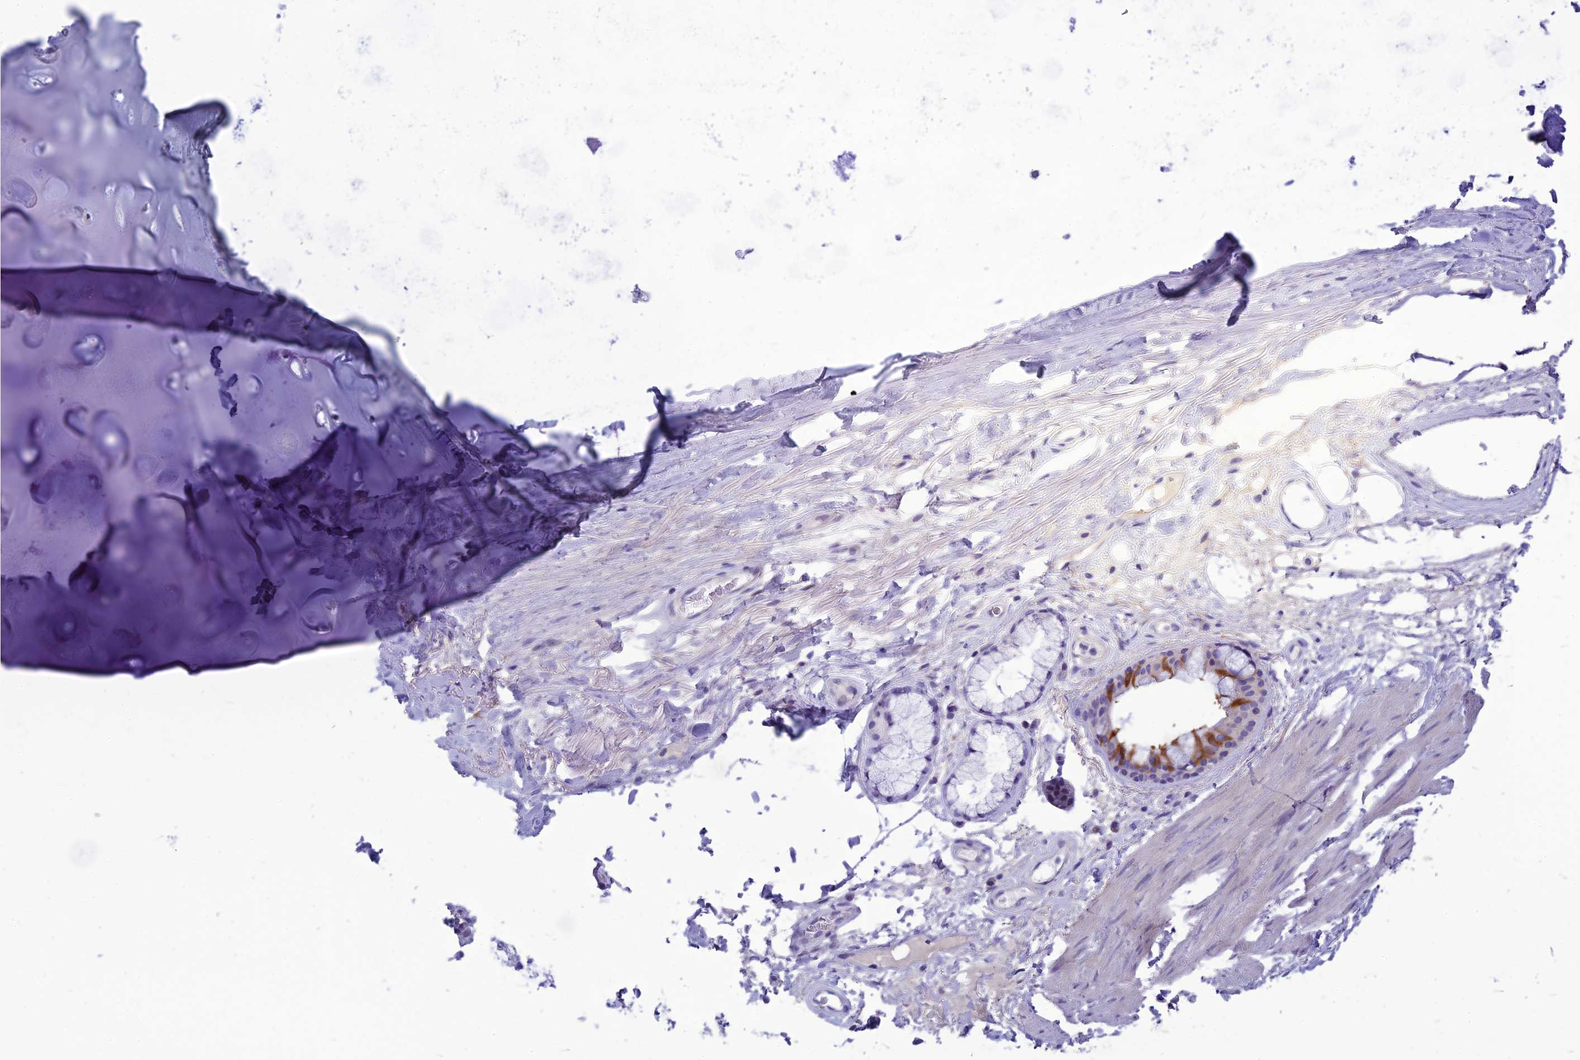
{"staining": {"intensity": "negative", "quantity": "none", "location": "none"}, "tissue": "adipose tissue", "cell_type": "Adipocytes", "image_type": "normal", "snomed": [{"axis": "morphology", "description": "Normal tissue, NOS"}, {"axis": "topography", "description": "Cartilage tissue"}], "caption": "Adipocytes show no significant positivity in benign adipose tissue. The staining was performed using DAB (3,3'-diaminobenzidine) to visualize the protein expression in brown, while the nuclei were stained in blue with hematoxylin (Magnification: 20x).", "gene": "BBS2", "patient": {"sex": "female", "age": 63}}